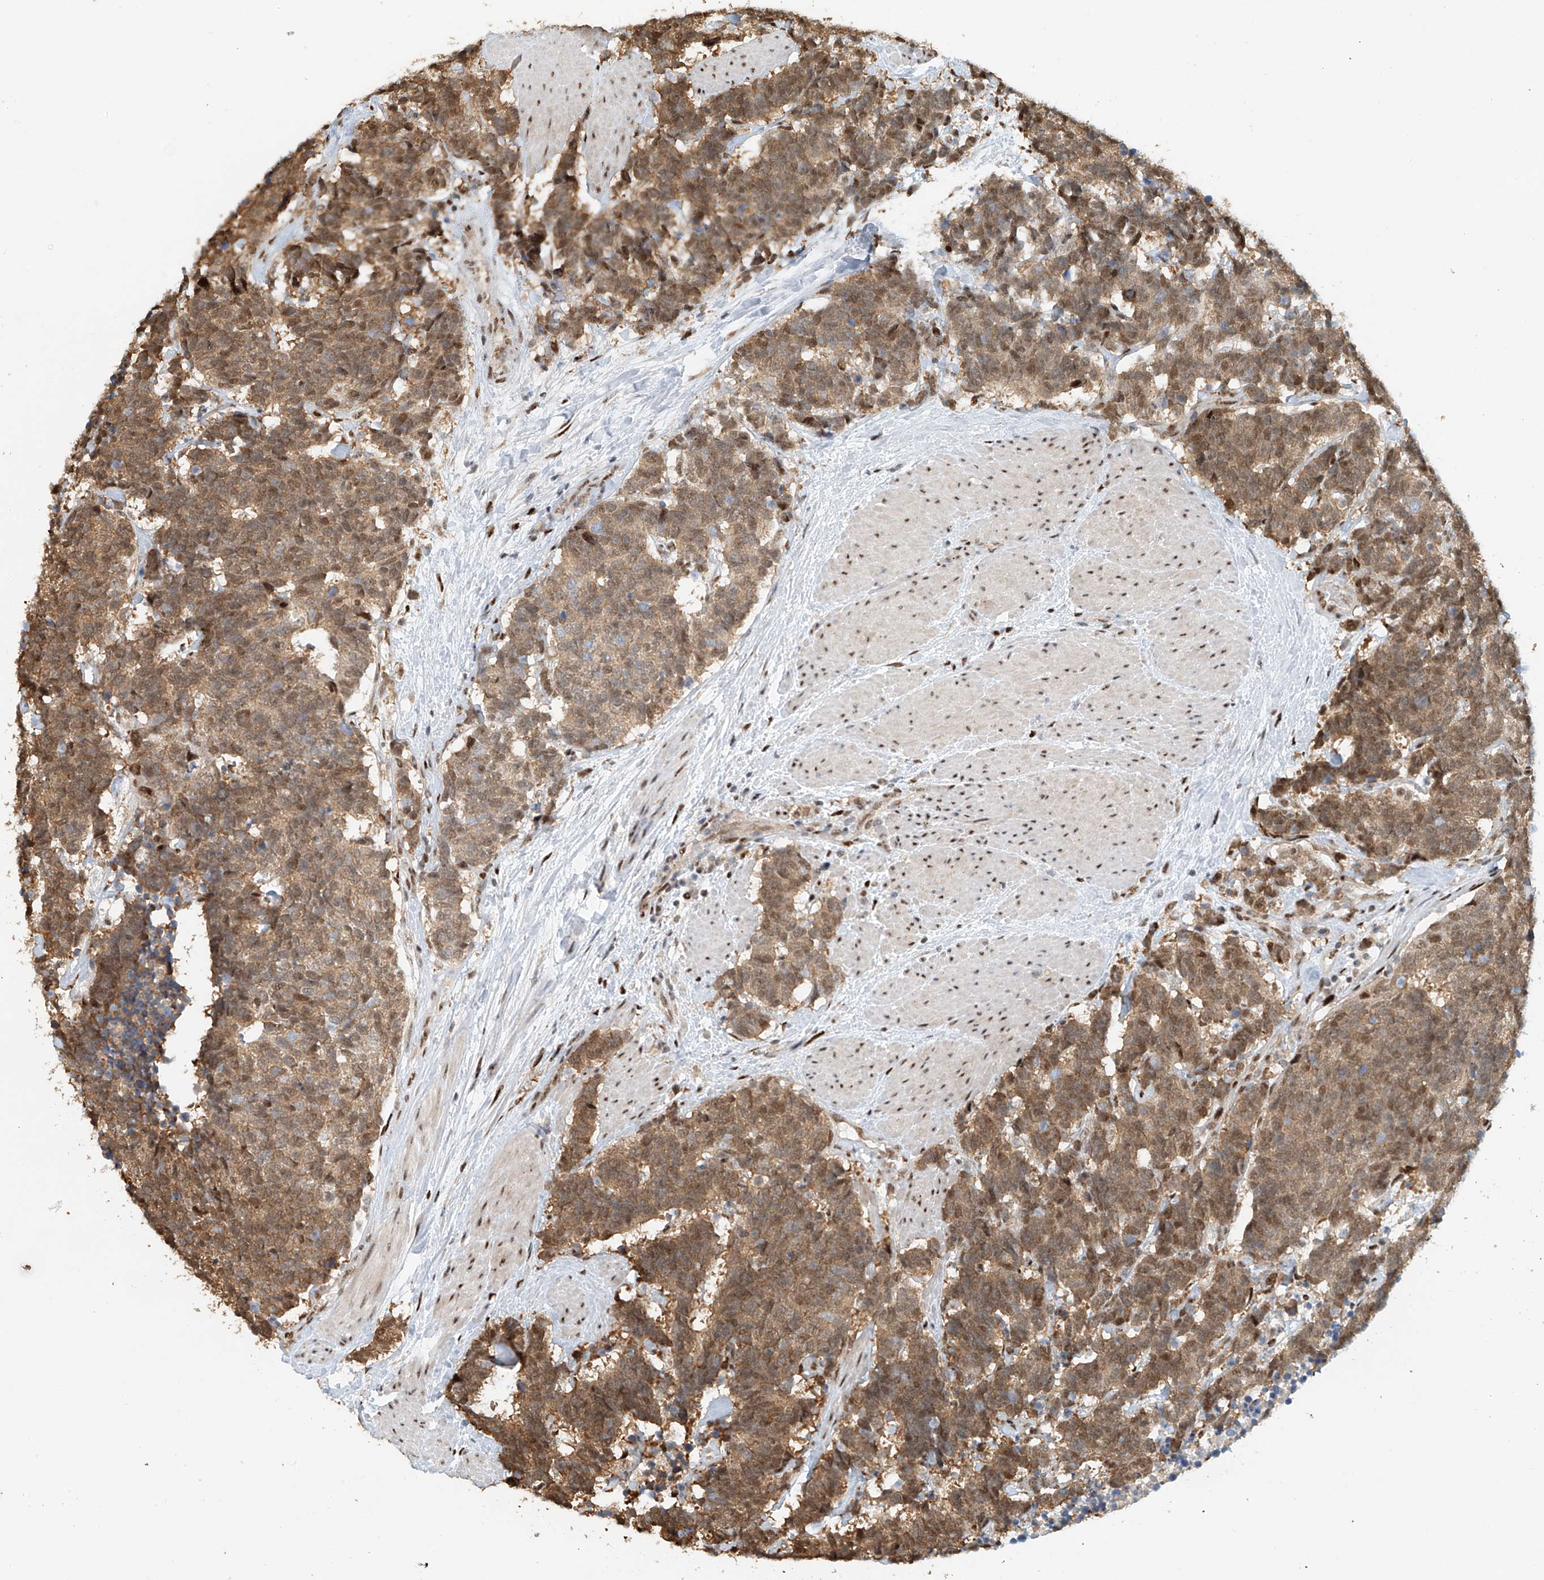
{"staining": {"intensity": "moderate", "quantity": ">75%", "location": "cytoplasmic/membranous,nuclear"}, "tissue": "carcinoid", "cell_type": "Tumor cells", "image_type": "cancer", "snomed": [{"axis": "morphology", "description": "Carcinoma, NOS"}, {"axis": "morphology", "description": "Carcinoid, malignant, NOS"}, {"axis": "topography", "description": "Urinary bladder"}], "caption": "High-power microscopy captured an immunohistochemistry micrograph of carcinoid, revealing moderate cytoplasmic/membranous and nuclear staining in about >75% of tumor cells. Ihc stains the protein of interest in brown and the nuclei are stained blue.", "gene": "ZNF514", "patient": {"sex": "male", "age": 57}}